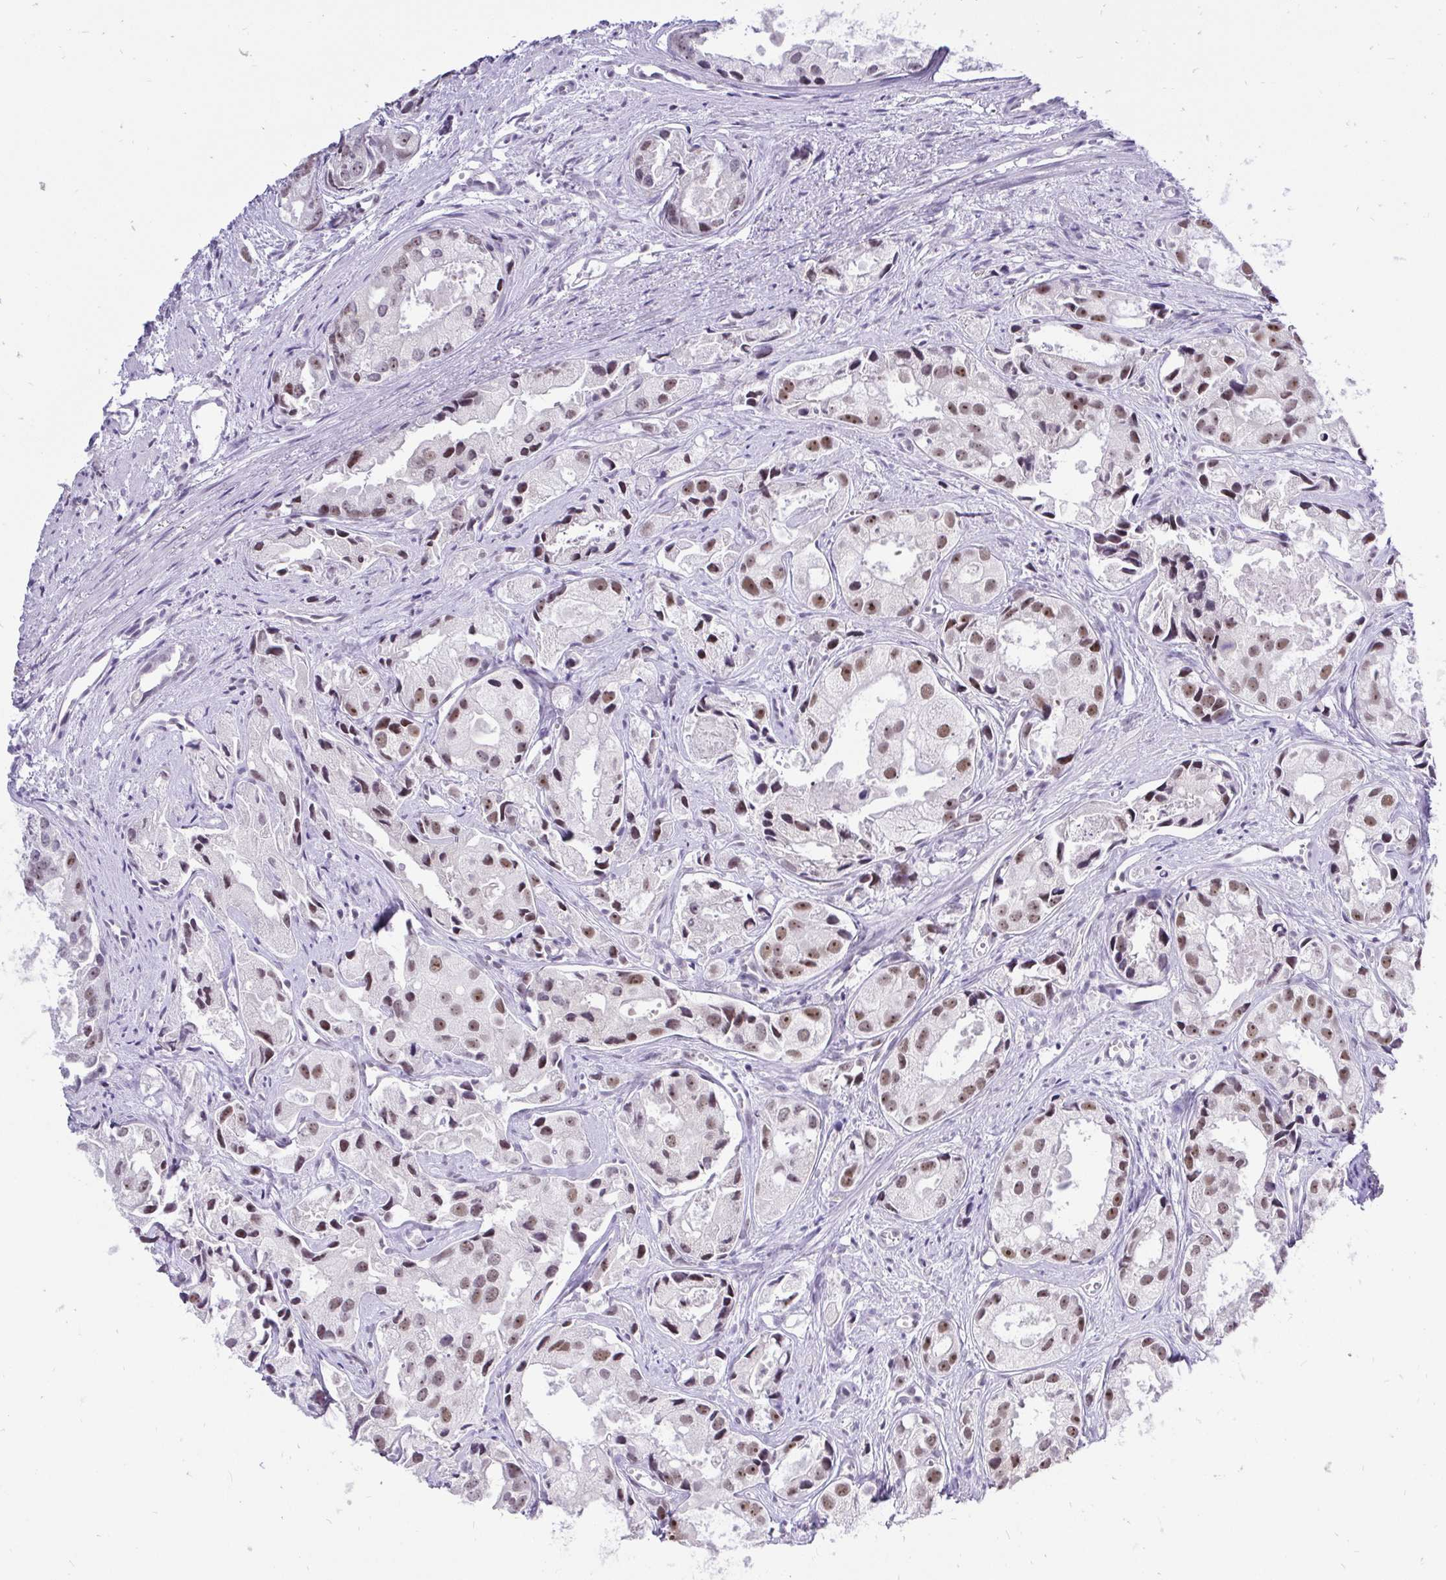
{"staining": {"intensity": "moderate", "quantity": "25%-75%", "location": "nuclear"}, "tissue": "prostate cancer", "cell_type": "Tumor cells", "image_type": "cancer", "snomed": [{"axis": "morphology", "description": "Adenocarcinoma, High grade"}, {"axis": "topography", "description": "Prostate"}], "caption": "Protein expression analysis of human prostate high-grade adenocarcinoma reveals moderate nuclear expression in about 25%-75% of tumor cells.", "gene": "ZNF860", "patient": {"sex": "male", "age": 84}}